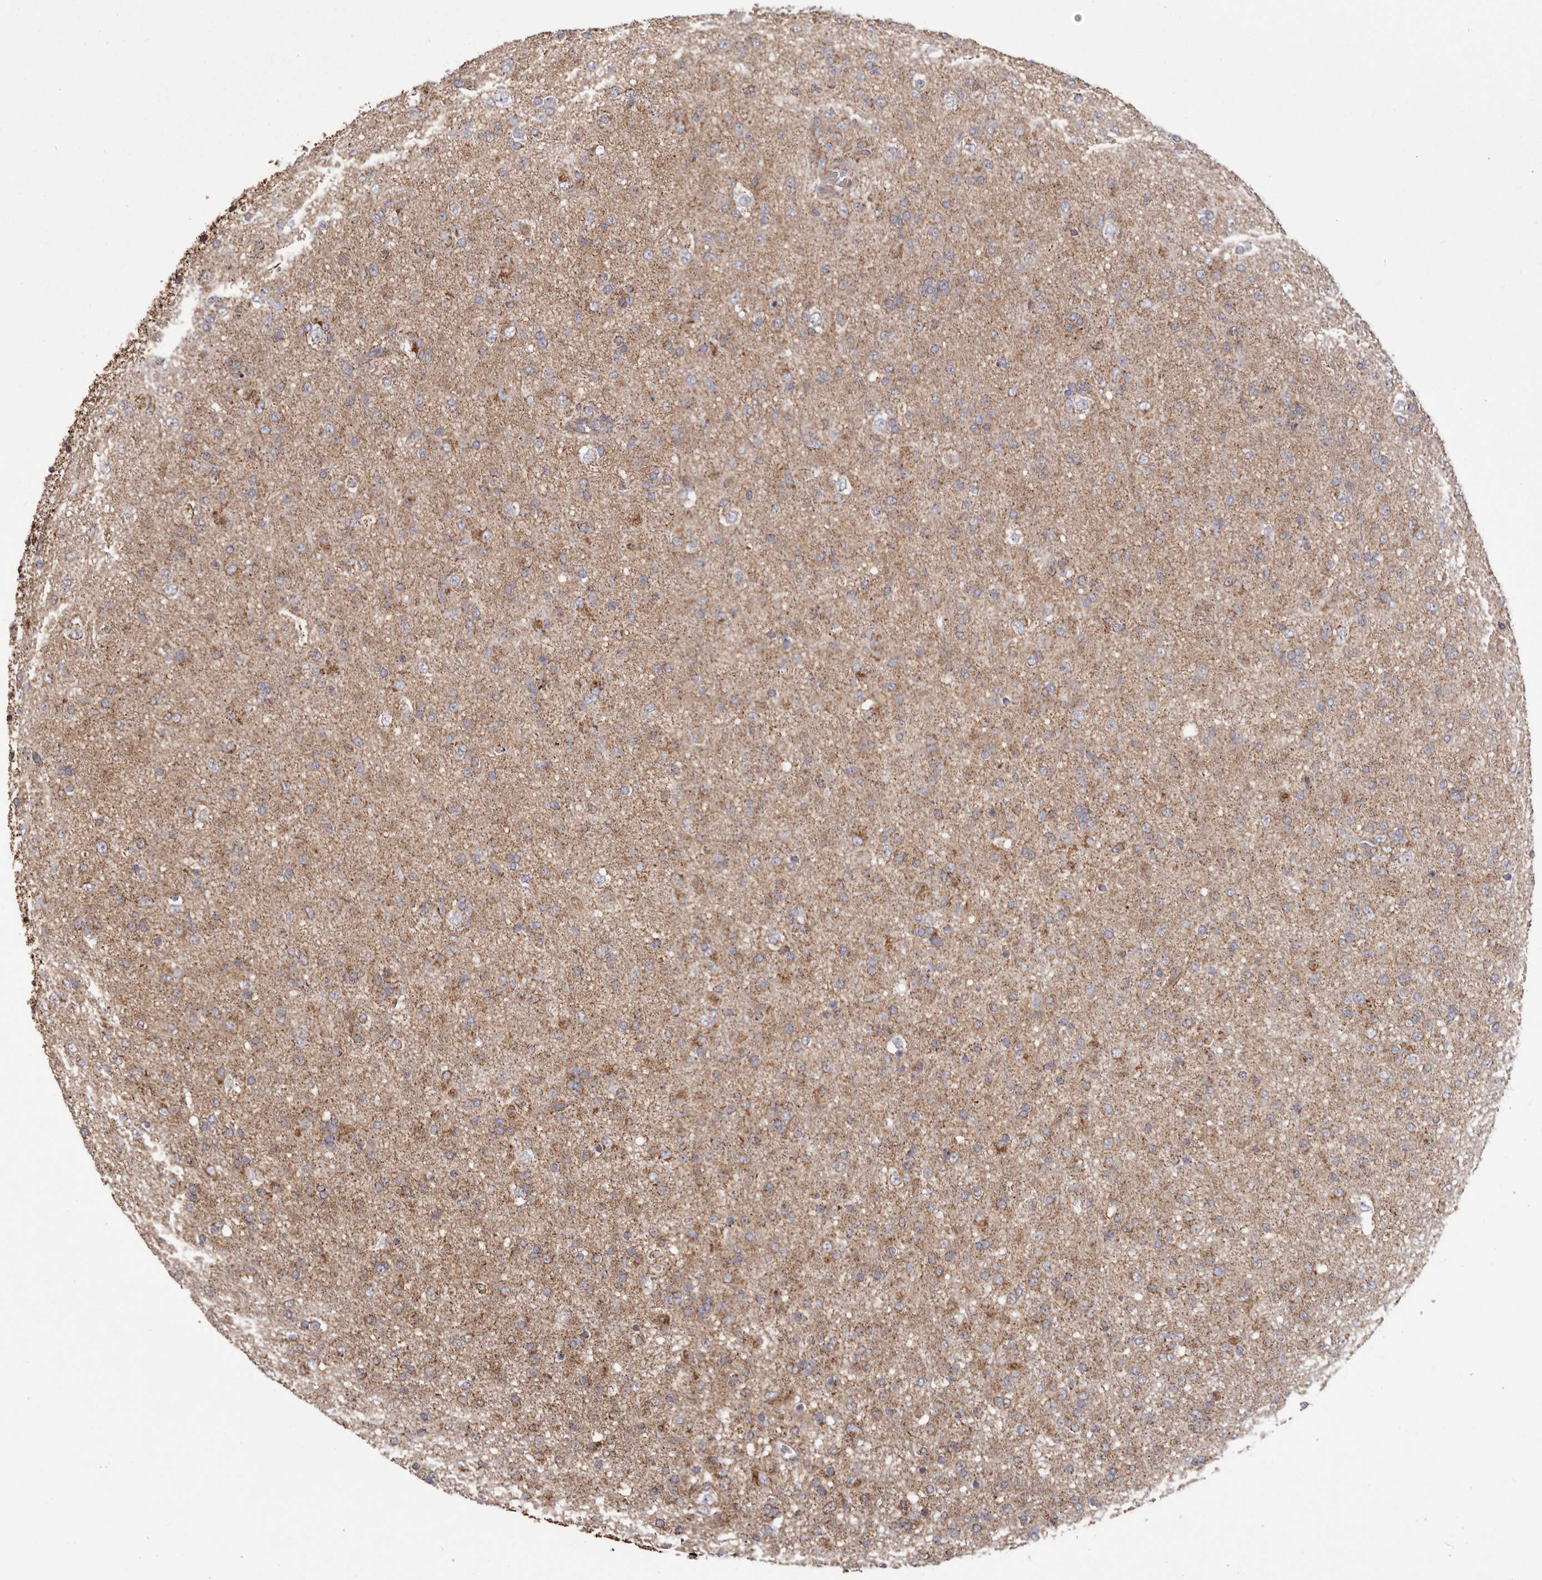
{"staining": {"intensity": "weak", "quantity": "<25%", "location": "cytoplasmic/membranous"}, "tissue": "glioma", "cell_type": "Tumor cells", "image_type": "cancer", "snomed": [{"axis": "morphology", "description": "Glioma, malignant, Low grade"}, {"axis": "topography", "description": "Brain"}], "caption": "IHC micrograph of glioma stained for a protein (brown), which displays no expression in tumor cells.", "gene": "CHRM2", "patient": {"sex": "male", "age": 65}}